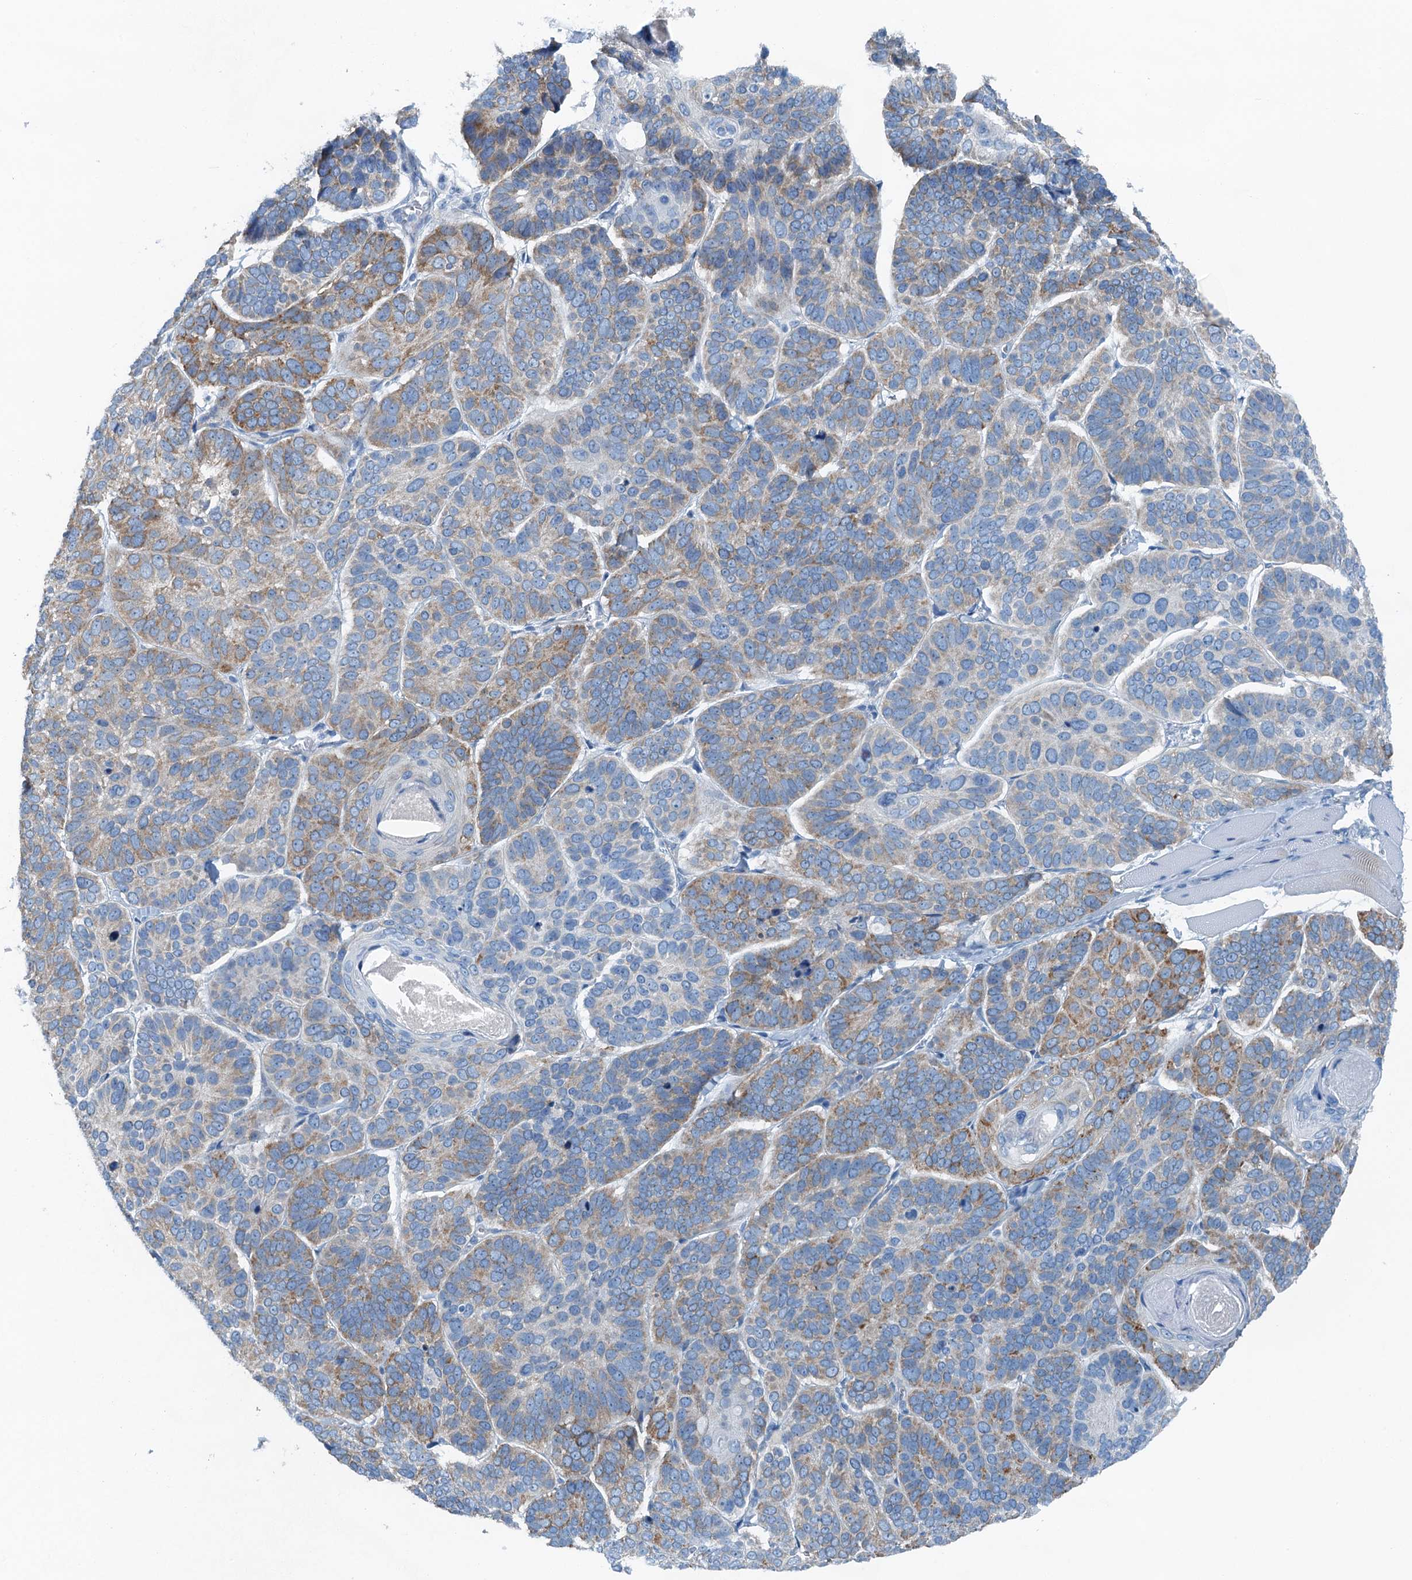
{"staining": {"intensity": "moderate", "quantity": "25%-75%", "location": "cytoplasmic/membranous"}, "tissue": "skin cancer", "cell_type": "Tumor cells", "image_type": "cancer", "snomed": [{"axis": "morphology", "description": "Basal cell carcinoma"}, {"axis": "topography", "description": "Skin"}], "caption": "Protein analysis of skin cancer tissue shows moderate cytoplasmic/membranous staining in approximately 25%-75% of tumor cells.", "gene": "TMOD2", "patient": {"sex": "male", "age": 62}}